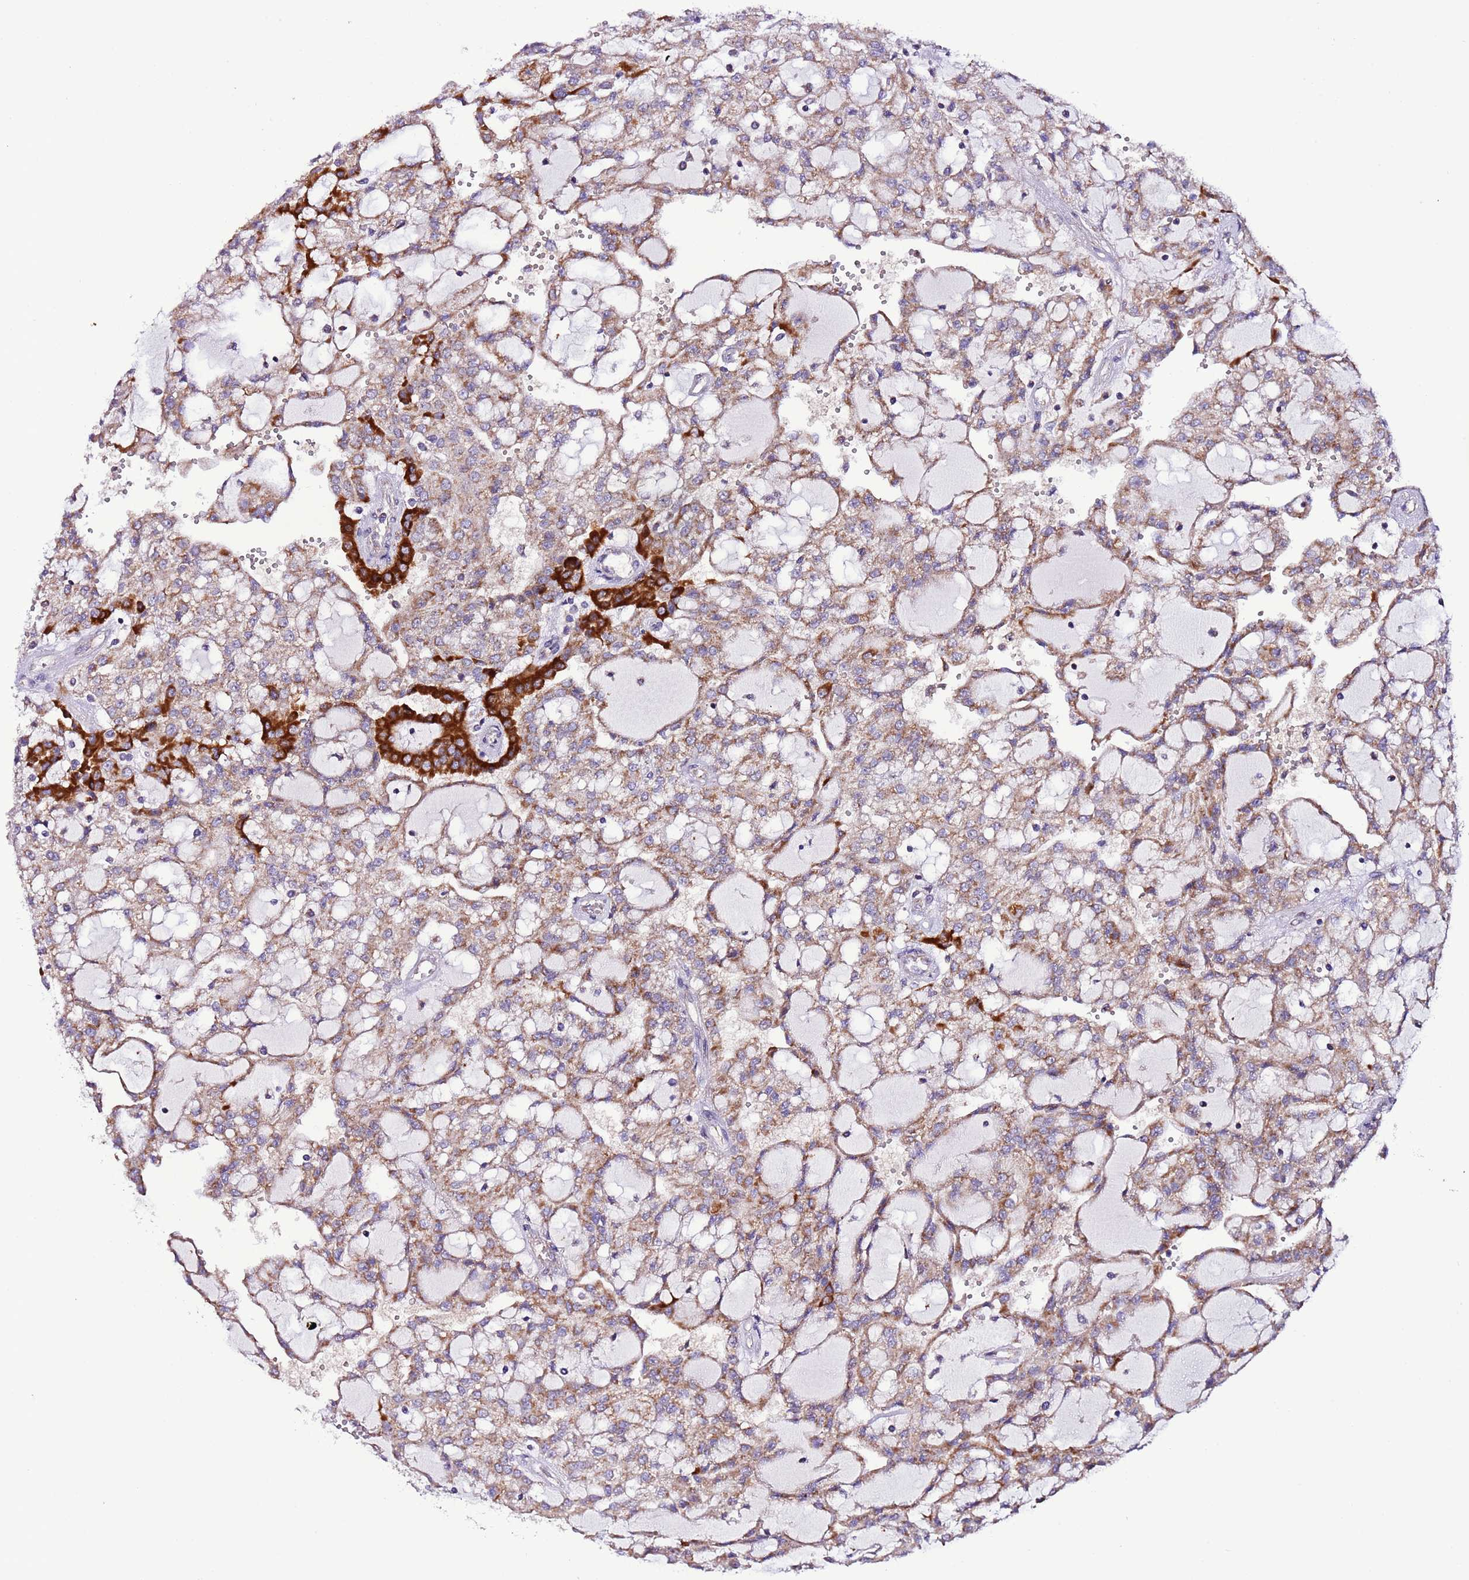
{"staining": {"intensity": "strong", "quantity": "<25%", "location": "cytoplasmic/membranous"}, "tissue": "renal cancer", "cell_type": "Tumor cells", "image_type": "cancer", "snomed": [{"axis": "morphology", "description": "Adenocarcinoma, NOS"}, {"axis": "topography", "description": "Kidney"}], "caption": "A histopathology image showing strong cytoplasmic/membranous positivity in approximately <25% of tumor cells in renal adenocarcinoma, as visualized by brown immunohistochemical staining.", "gene": "UEVLD", "patient": {"sex": "male", "age": 63}}